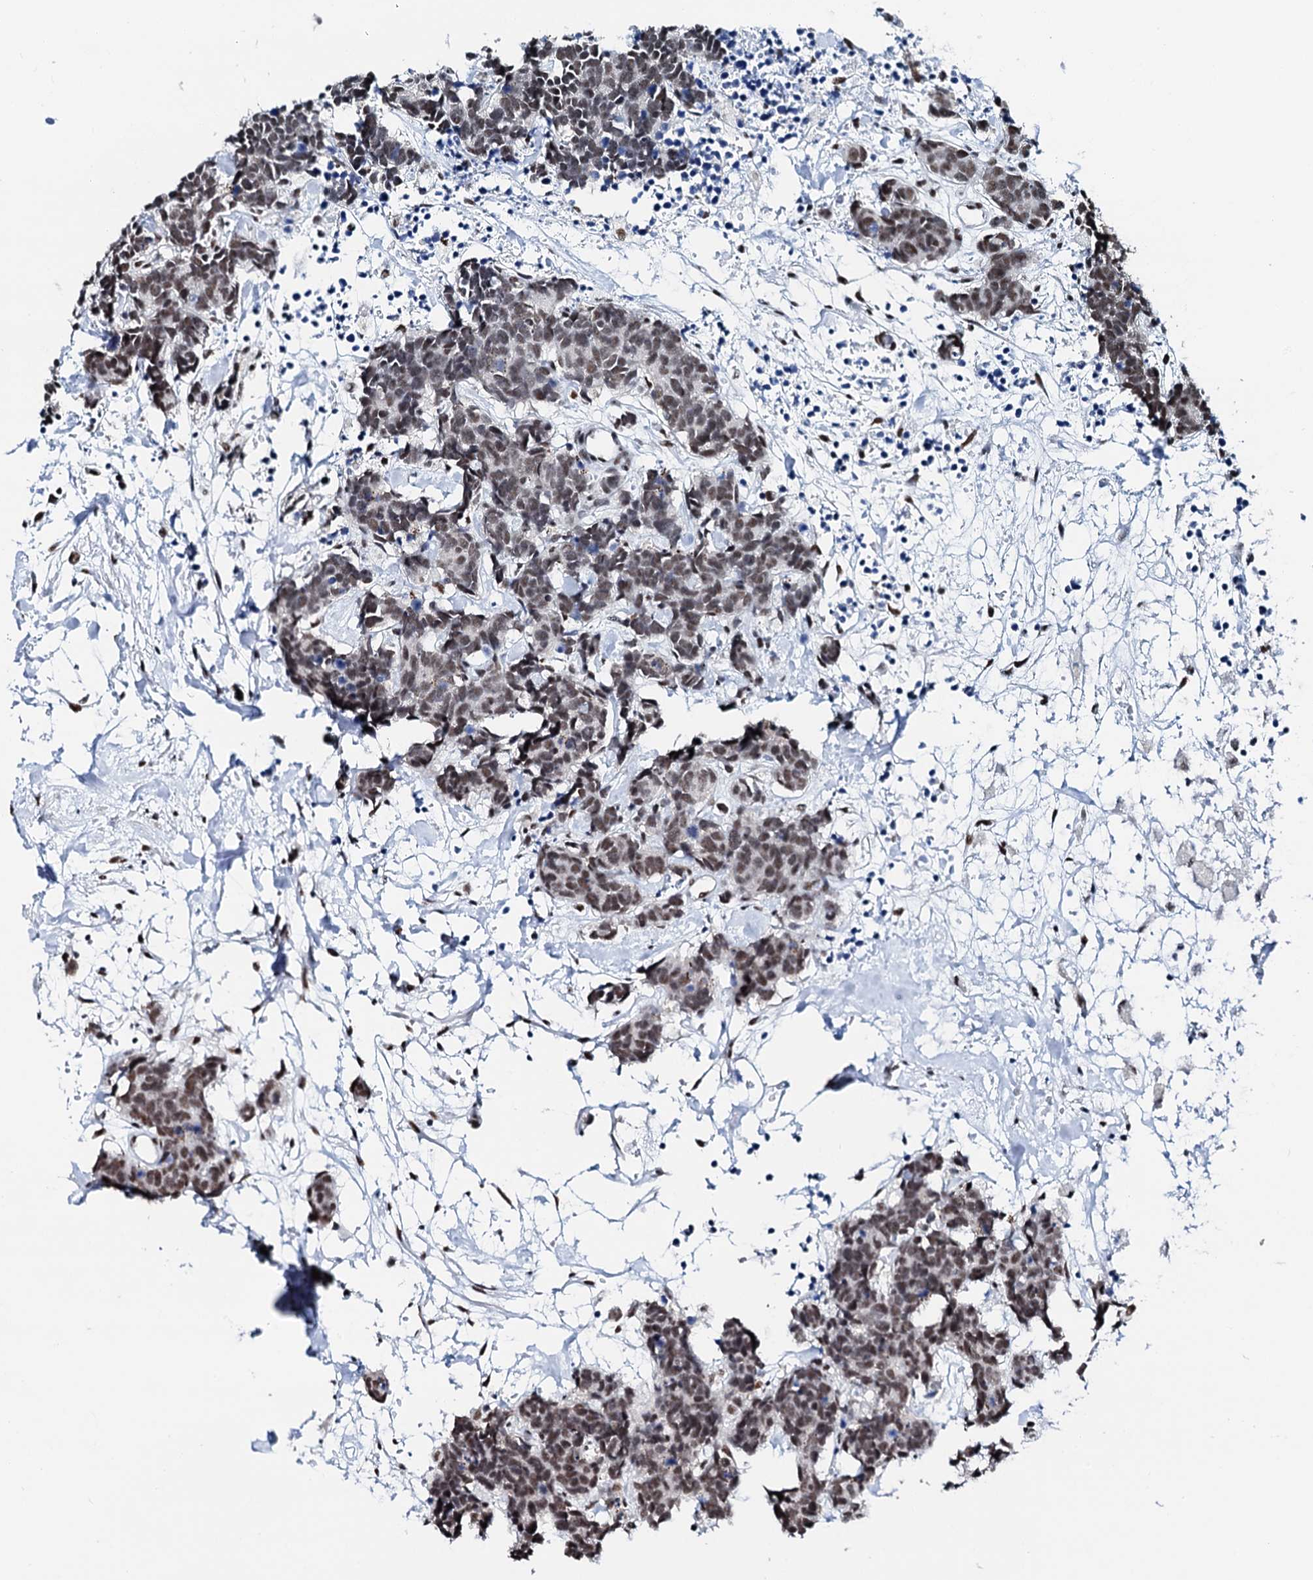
{"staining": {"intensity": "moderate", "quantity": ">75%", "location": "nuclear"}, "tissue": "carcinoid", "cell_type": "Tumor cells", "image_type": "cancer", "snomed": [{"axis": "morphology", "description": "Carcinoma, NOS"}, {"axis": "morphology", "description": "Carcinoid, malignant, NOS"}, {"axis": "topography", "description": "Urinary bladder"}], "caption": "A brown stain labels moderate nuclear positivity of a protein in carcinoid tumor cells.", "gene": "NKAPD1", "patient": {"sex": "male", "age": 57}}